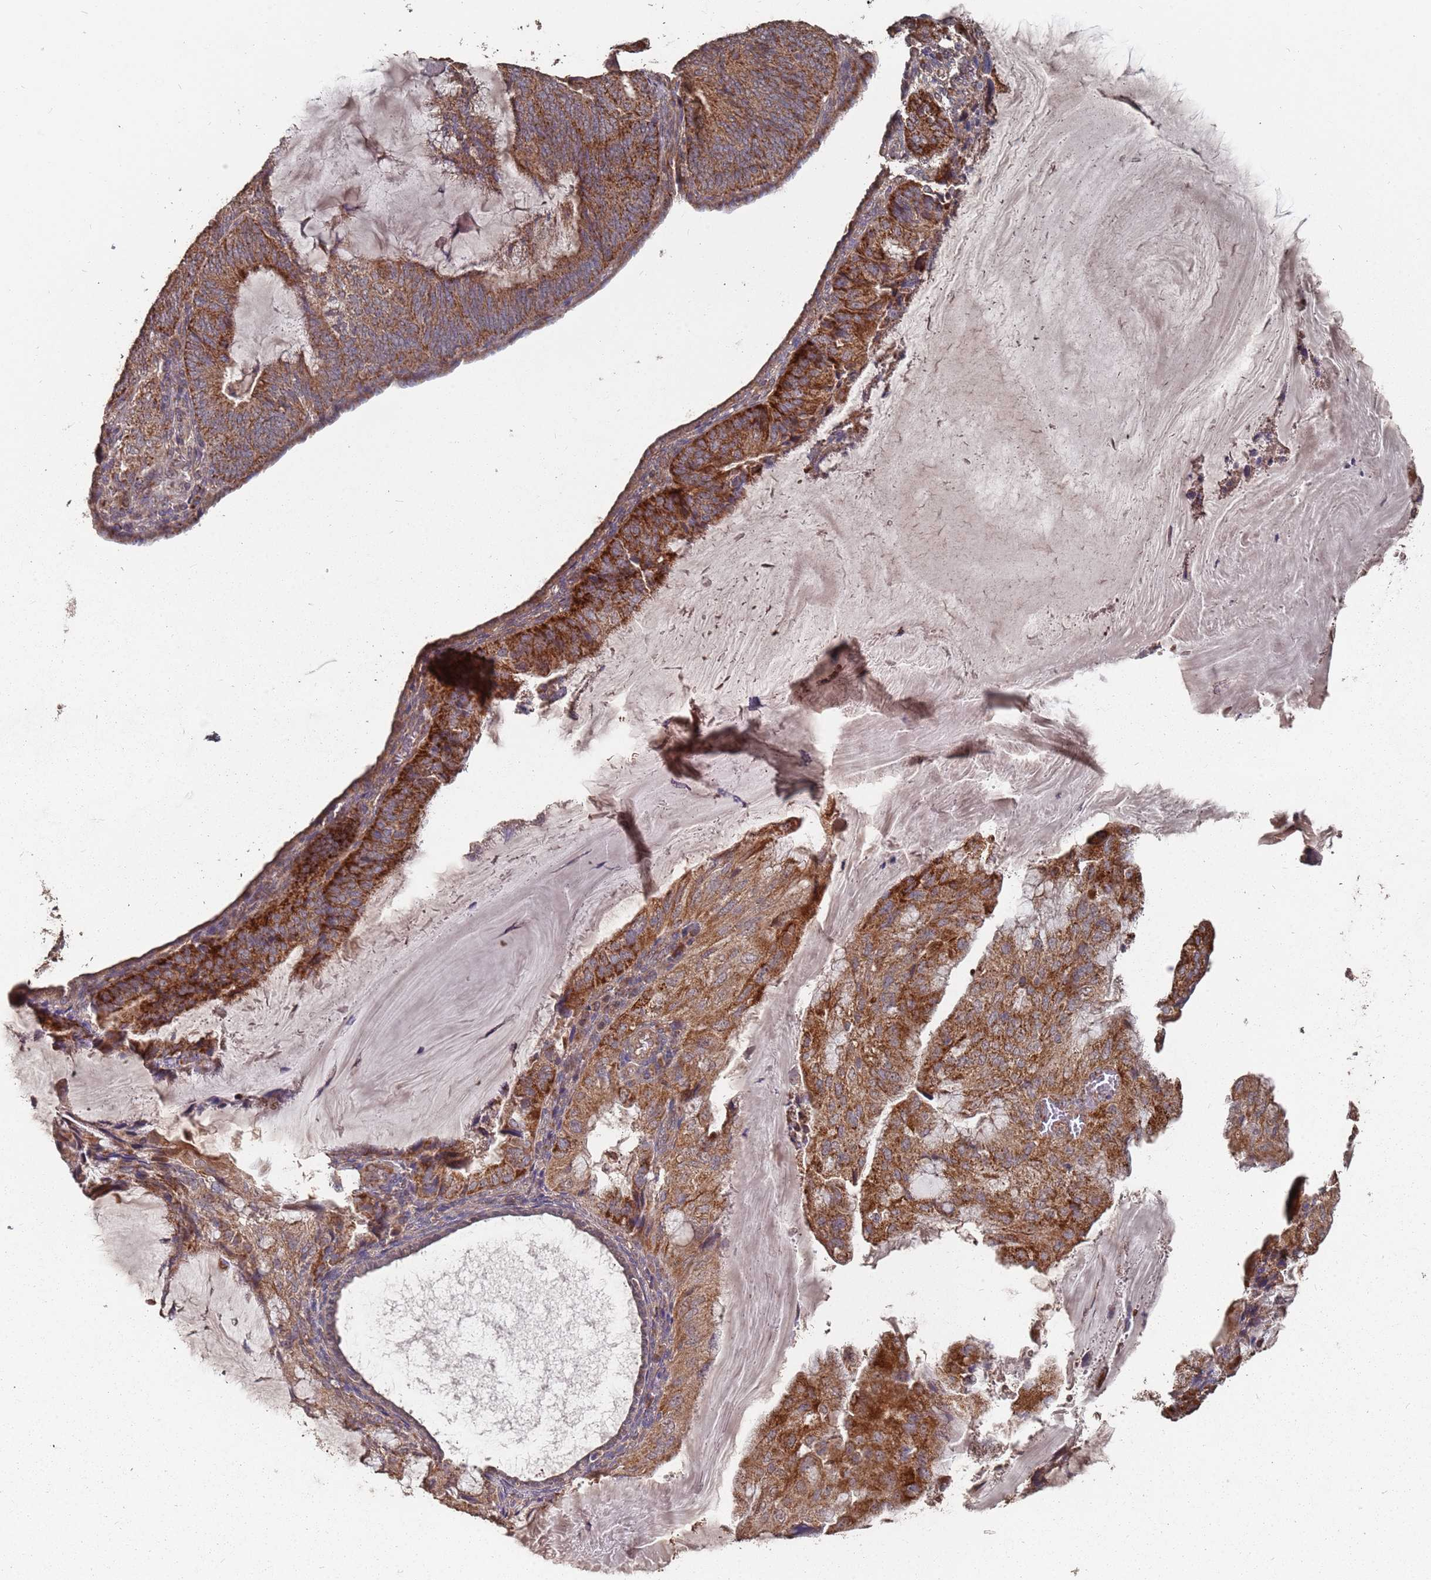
{"staining": {"intensity": "strong", "quantity": ">75%", "location": "cytoplasmic/membranous"}, "tissue": "endometrial cancer", "cell_type": "Tumor cells", "image_type": "cancer", "snomed": [{"axis": "morphology", "description": "Adenocarcinoma, NOS"}, {"axis": "topography", "description": "Endometrium"}], "caption": "Immunohistochemistry of human endometrial cancer reveals high levels of strong cytoplasmic/membranous staining in approximately >75% of tumor cells.", "gene": "PRORP", "patient": {"sex": "female", "age": 81}}